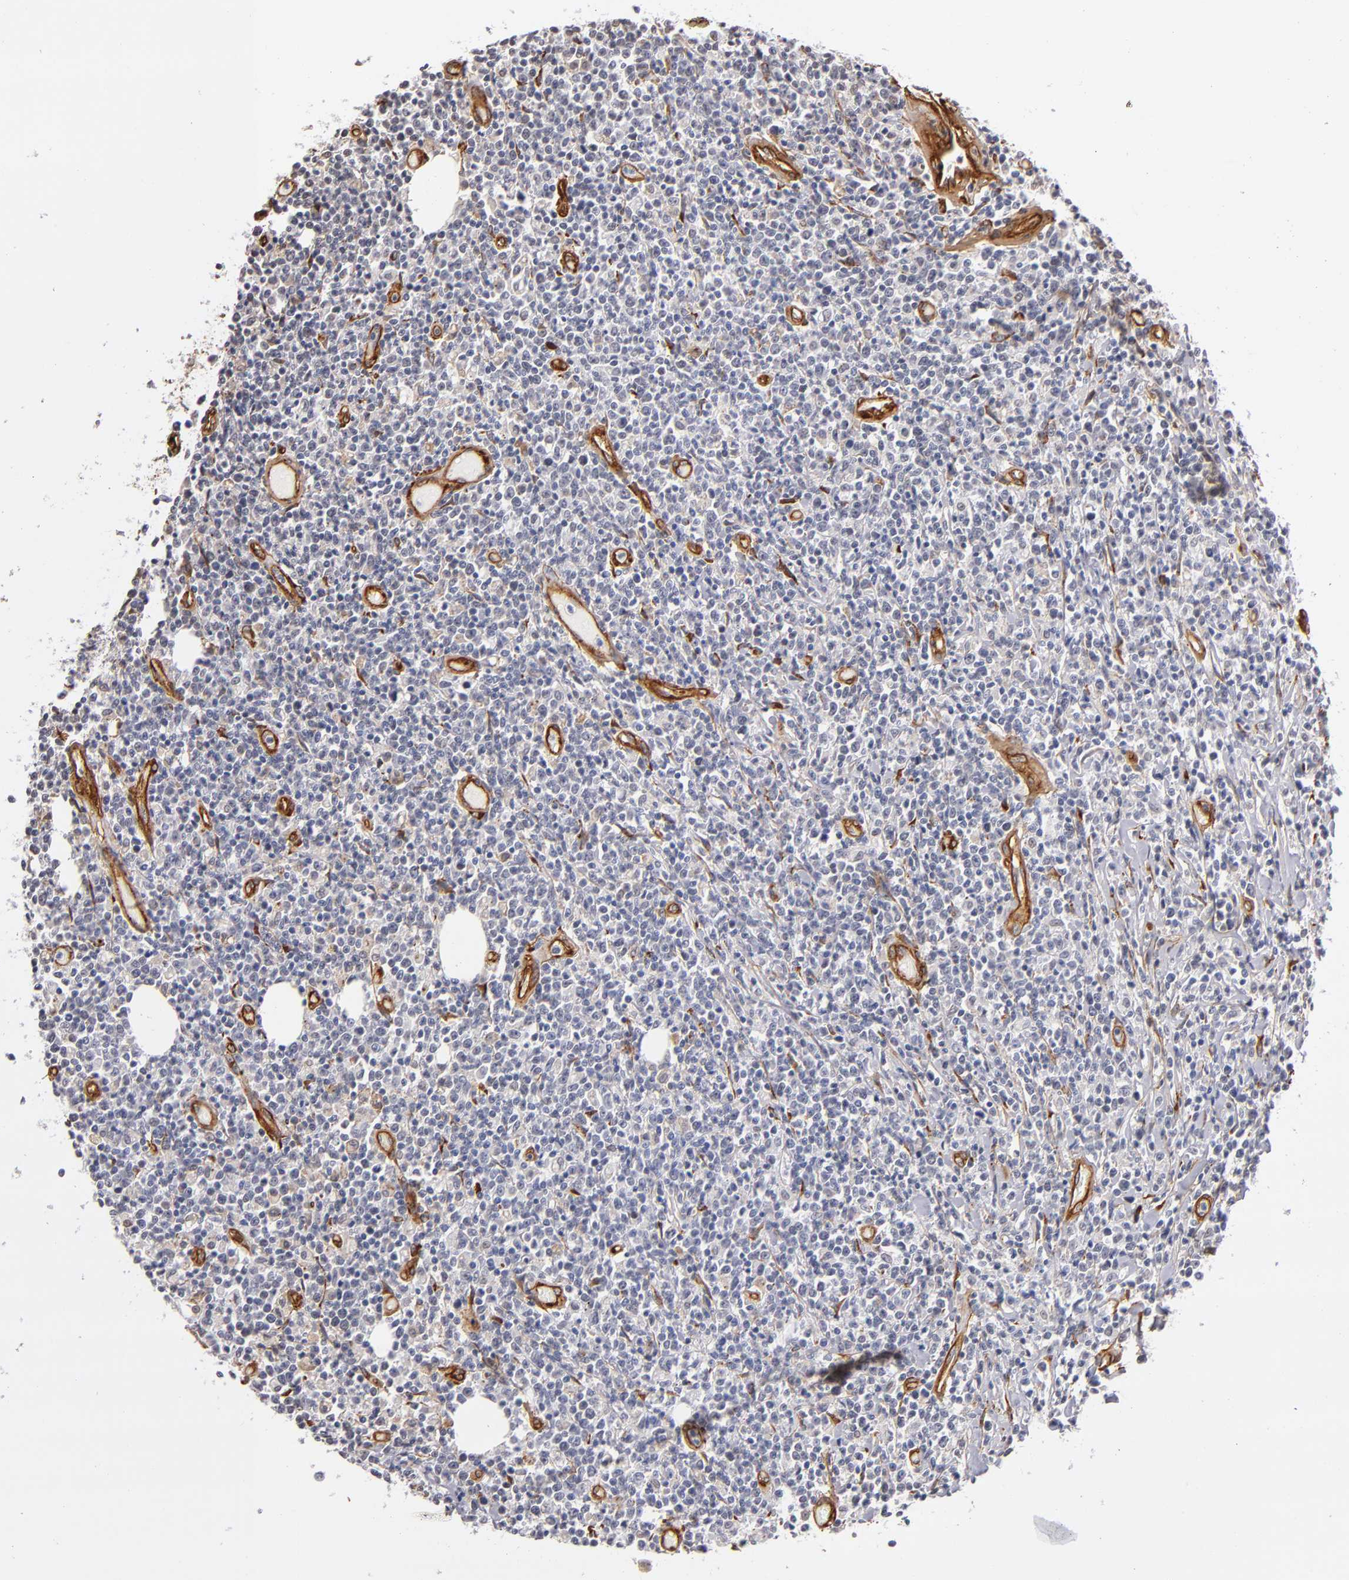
{"staining": {"intensity": "negative", "quantity": "none", "location": "none"}, "tissue": "lymphoma", "cell_type": "Tumor cells", "image_type": "cancer", "snomed": [{"axis": "morphology", "description": "Malignant lymphoma, non-Hodgkin's type, High grade"}, {"axis": "topography", "description": "Colon"}], "caption": "IHC image of neoplastic tissue: human lymphoma stained with DAB exhibits no significant protein expression in tumor cells.", "gene": "LAMC1", "patient": {"sex": "male", "age": 82}}